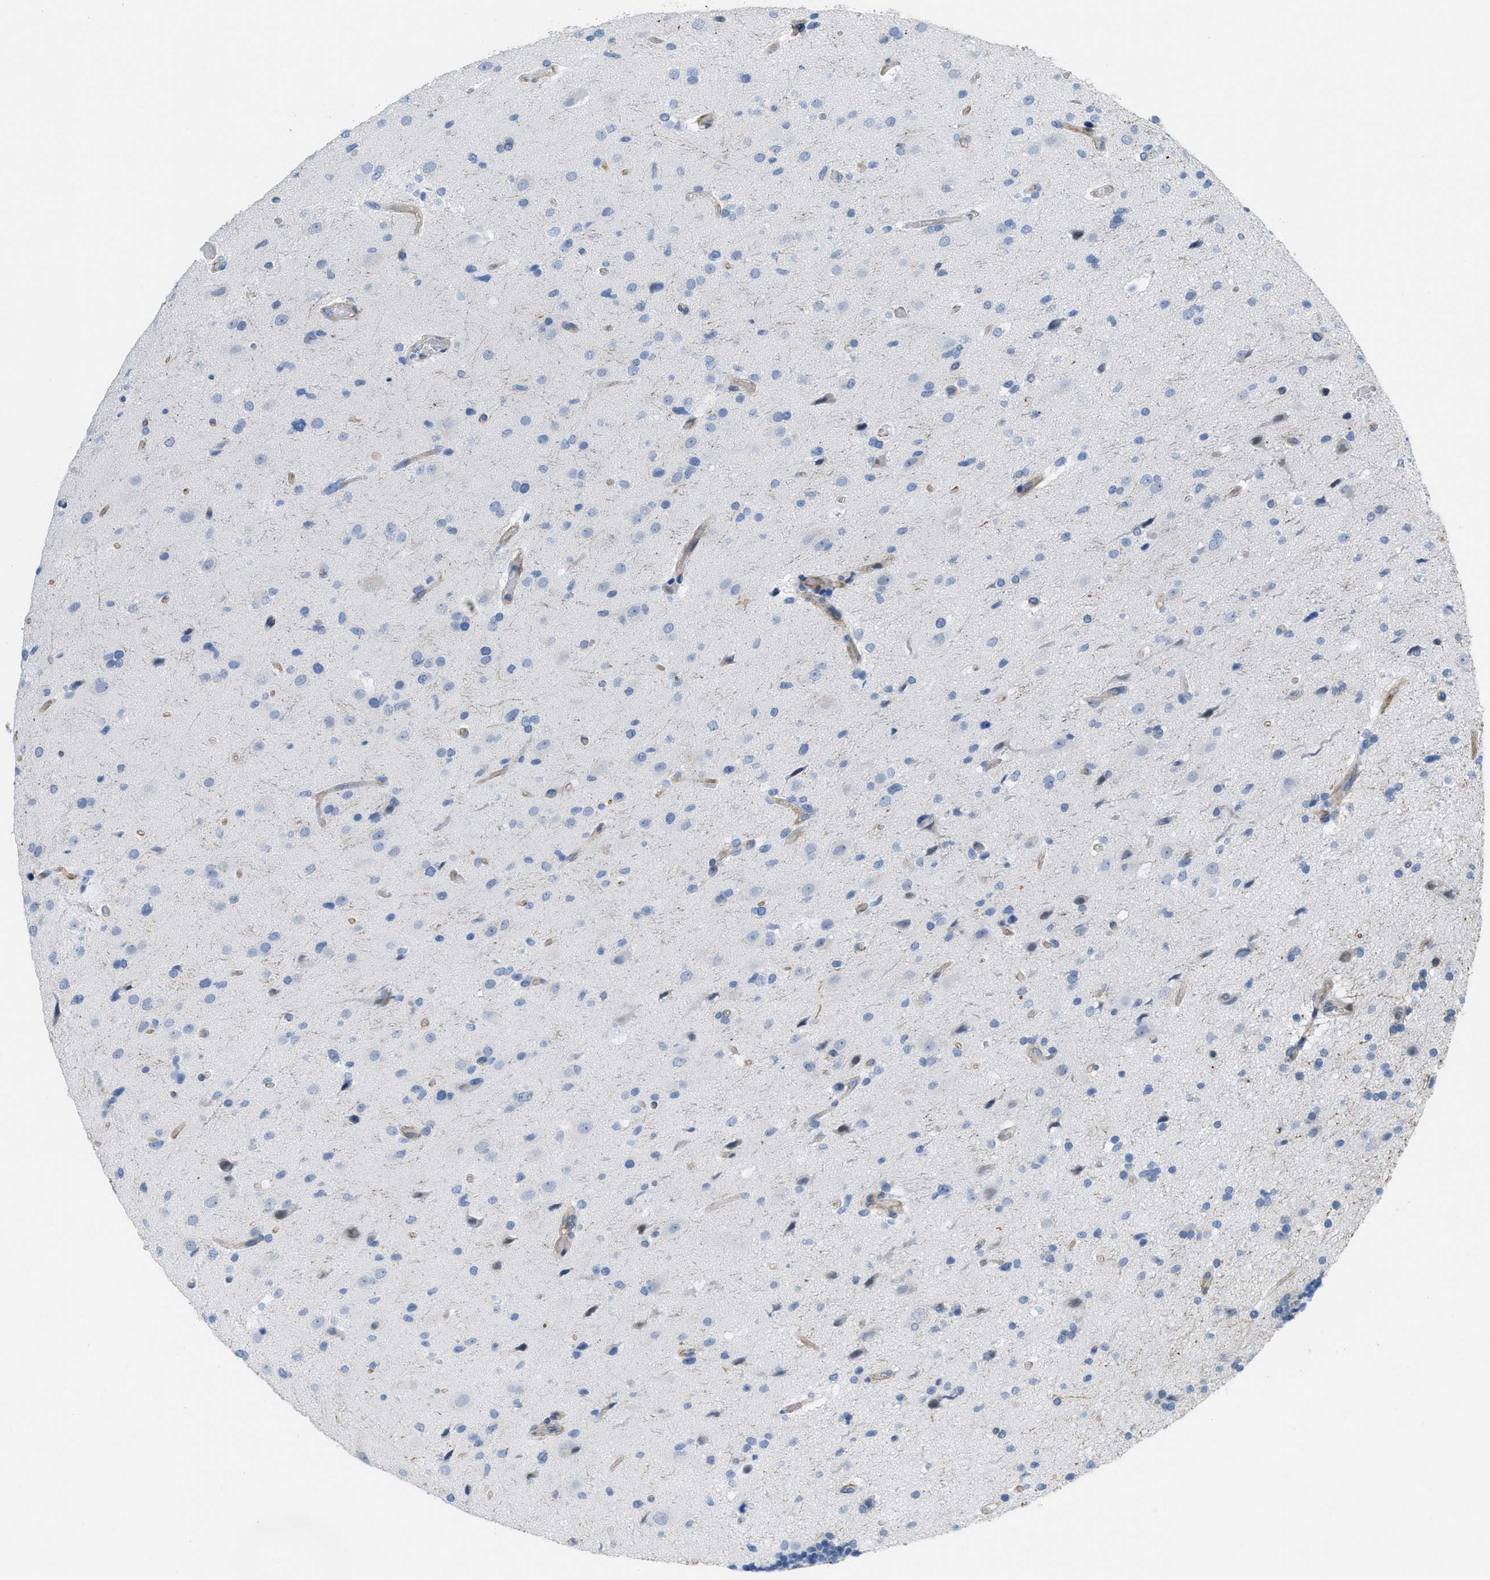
{"staining": {"intensity": "negative", "quantity": "none", "location": "none"}, "tissue": "glioma", "cell_type": "Tumor cells", "image_type": "cancer", "snomed": [{"axis": "morphology", "description": "Glioma, malignant, High grade"}, {"axis": "topography", "description": "Brain"}], "caption": "The immunohistochemistry histopathology image has no significant staining in tumor cells of glioma tissue.", "gene": "SLC12A1", "patient": {"sex": "male", "age": 33}}